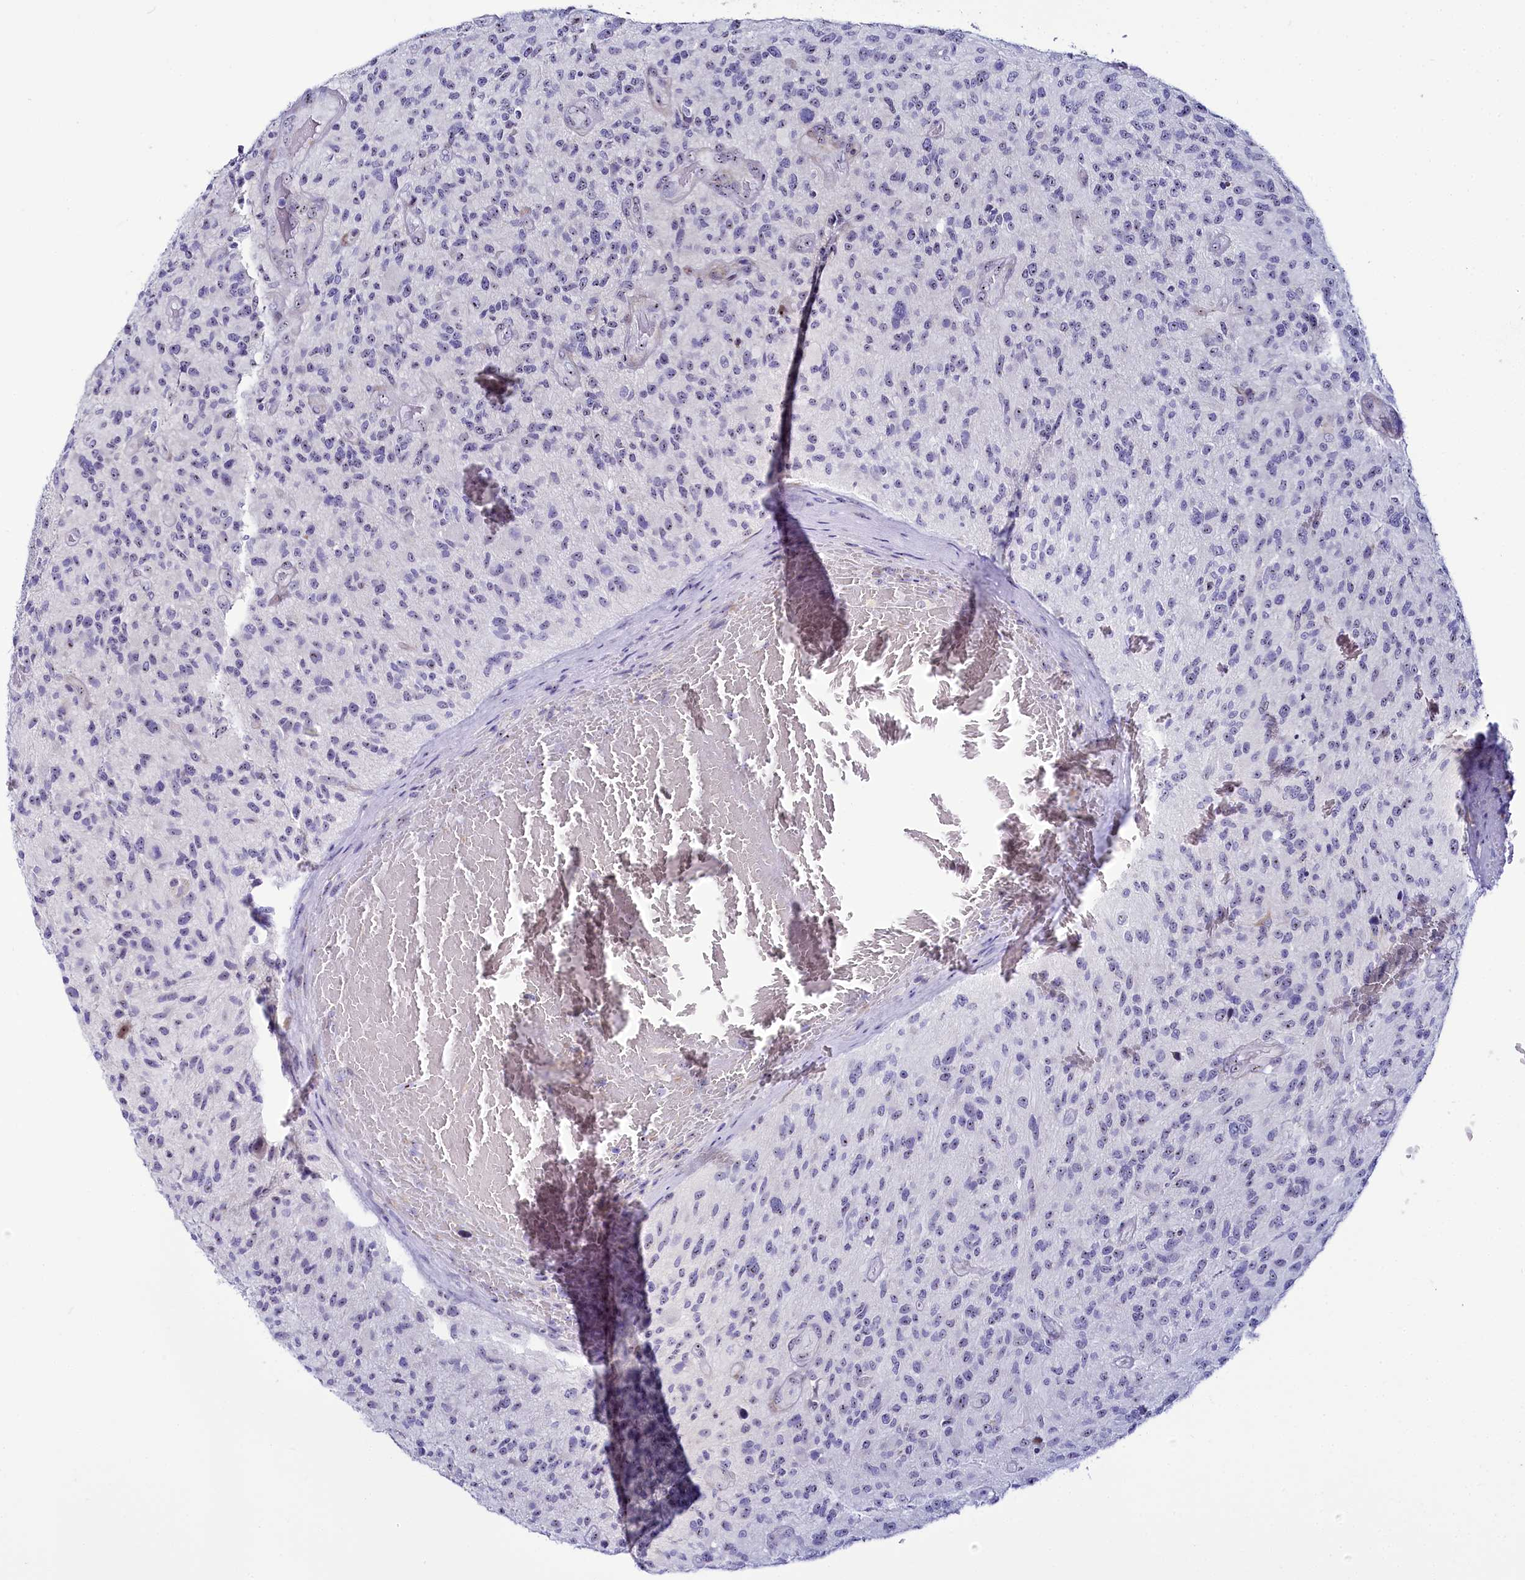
{"staining": {"intensity": "negative", "quantity": "none", "location": "none"}, "tissue": "glioma", "cell_type": "Tumor cells", "image_type": "cancer", "snomed": [{"axis": "morphology", "description": "Glioma, malignant, High grade"}, {"axis": "topography", "description": "Brain"}], "caption": "An image of glioma stained for a protein reveals no brown staining in tumor cells.", "gene": "TCOF1", "patient": {"sex": "male", "age": 47}}